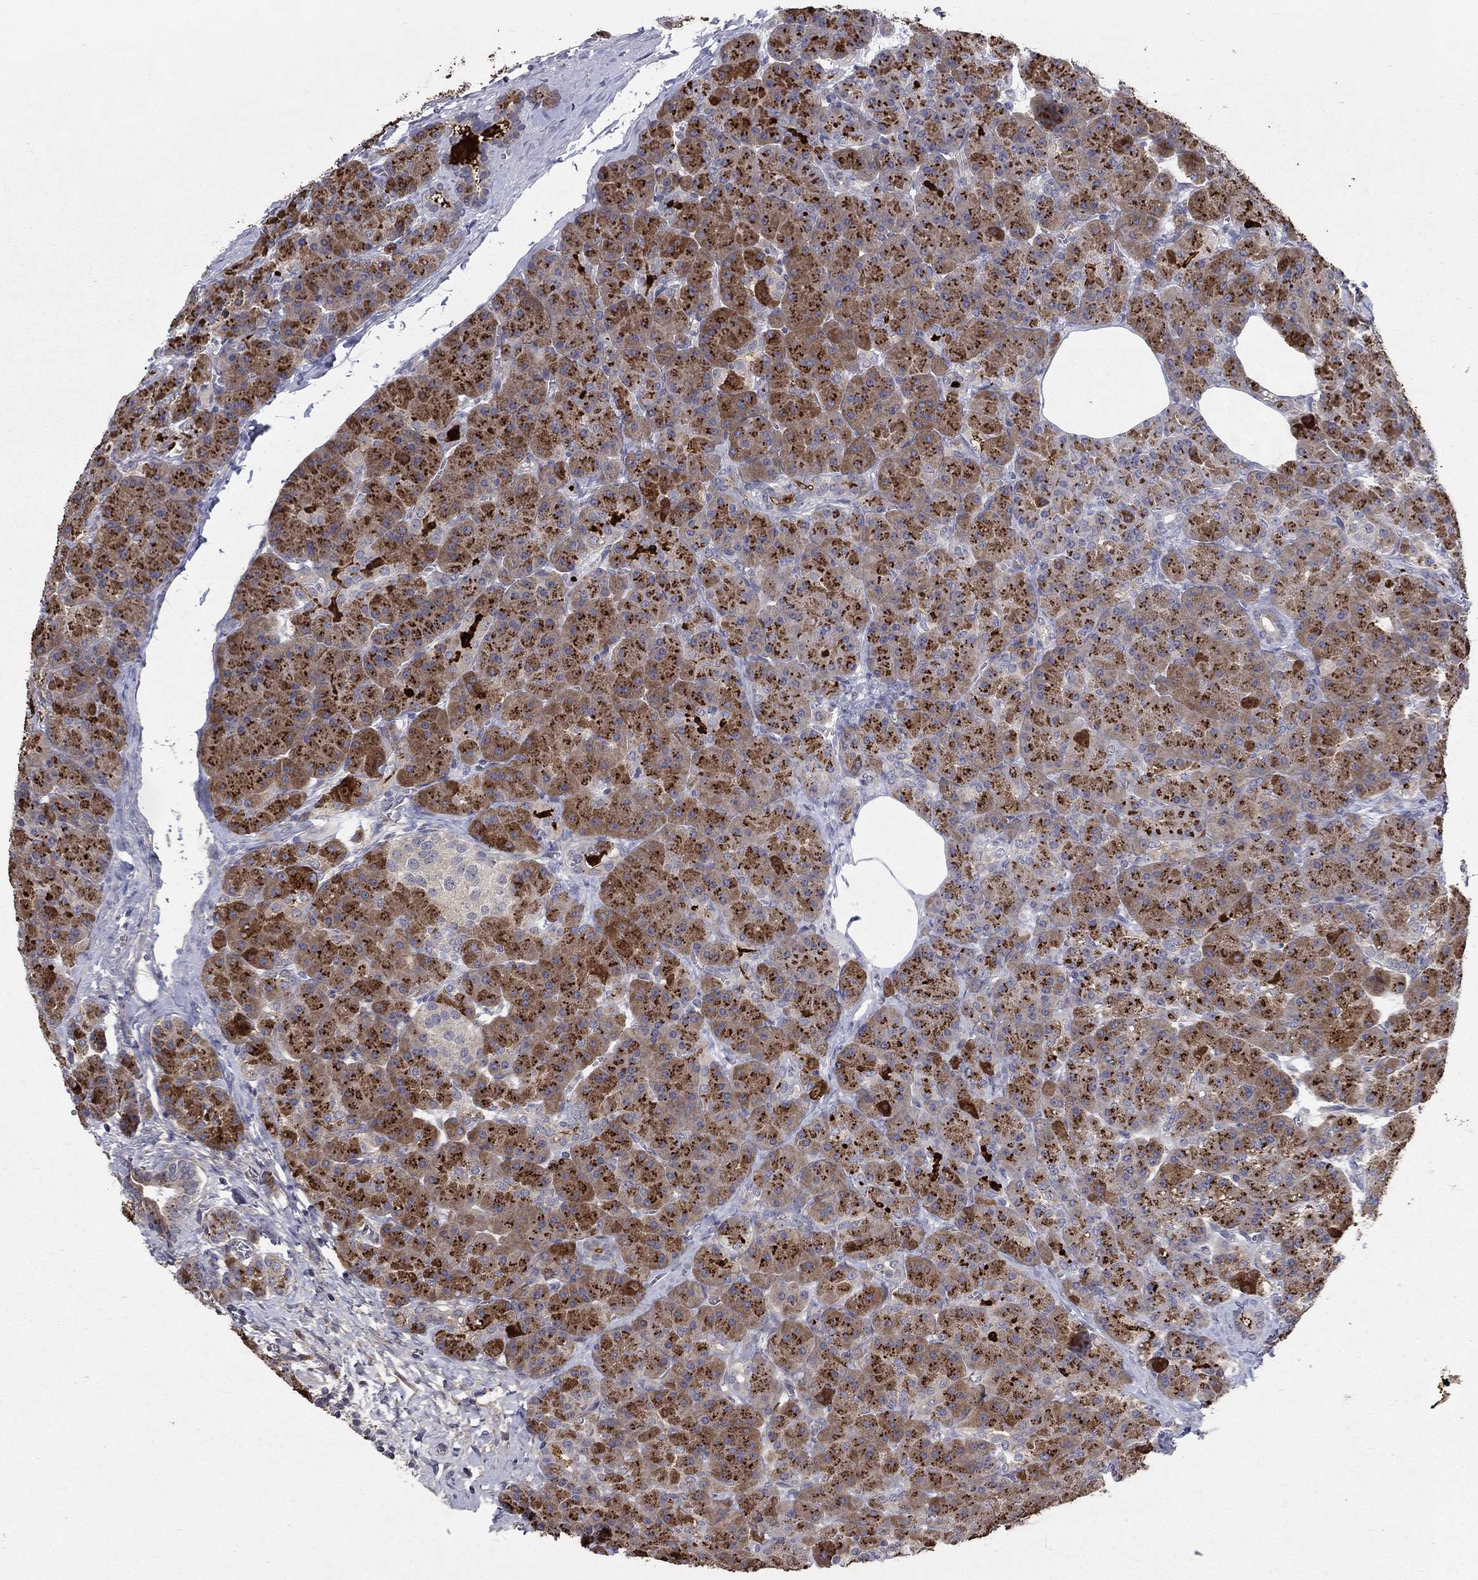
{"staining": {"intensity": "strong", "quantity": ">75%", "location": "cytoplasmic/membranous"}, "tissue": "pancreas", "cell_type": "Exocrine glandular cells", "image_type": "normal", "snomed": [{"axis": "morphology", "description": "Normal tissue, NOS"}, {"axis": "topography", "description": "Pancreas"}], "caption": "Immunohistochemistry (DAB (3,3'-diaminobenzidine)) staining of normal pancreas shows strong cytoplasmic/membranous protein expression in about >75% of exocrine glandular cells.", "gene": "FAM3B", "patient": {"sex": "male", "age": 57}}